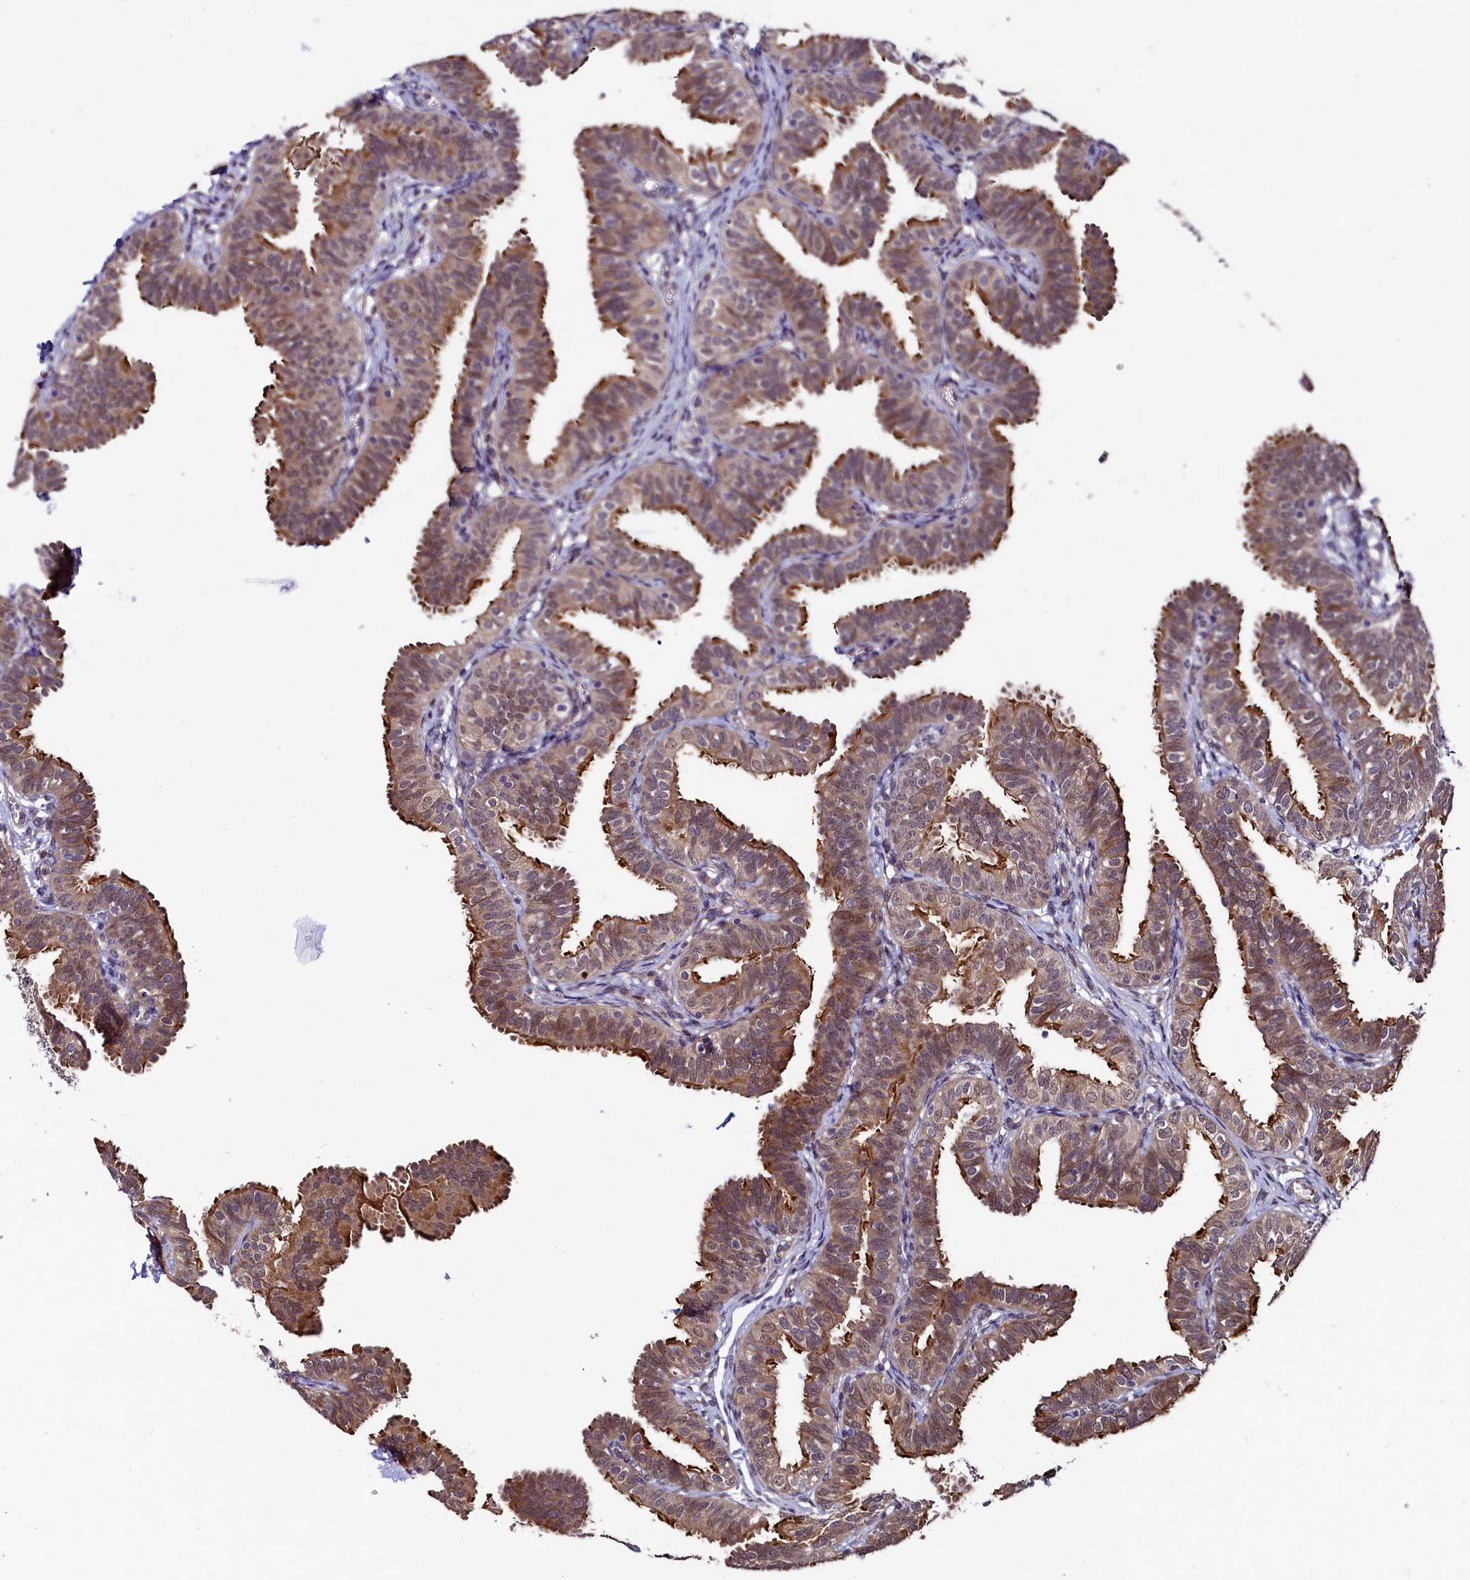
{"staining": {"intensity": "strong", "quantity": "25%-75%", "location": "cytoplasmic/membranous"}, "tissue": "fallopian tube", "cell_type": "Glandular cells", "image_type": "normal", "snomed": [{"axis": "morphology", "description": "Normal tissue, NOS"}, {"axis": "topography", "description": "Fallopian tube"}], "caption": "Immunohistochemistry staining of normal fallopian tube, which demonstrates high levels of strong cytoplasmic/membranous staining in about 25%-75% of glandular cells indicating strong cytoplasmic/membranous protein expression. The staining was performed using DAB (brown) for protein detection and nuclei were counterstained in hematoxylin (blue).", "gene": "LEO1", "patient": {"sex": "female", "age": 35}}